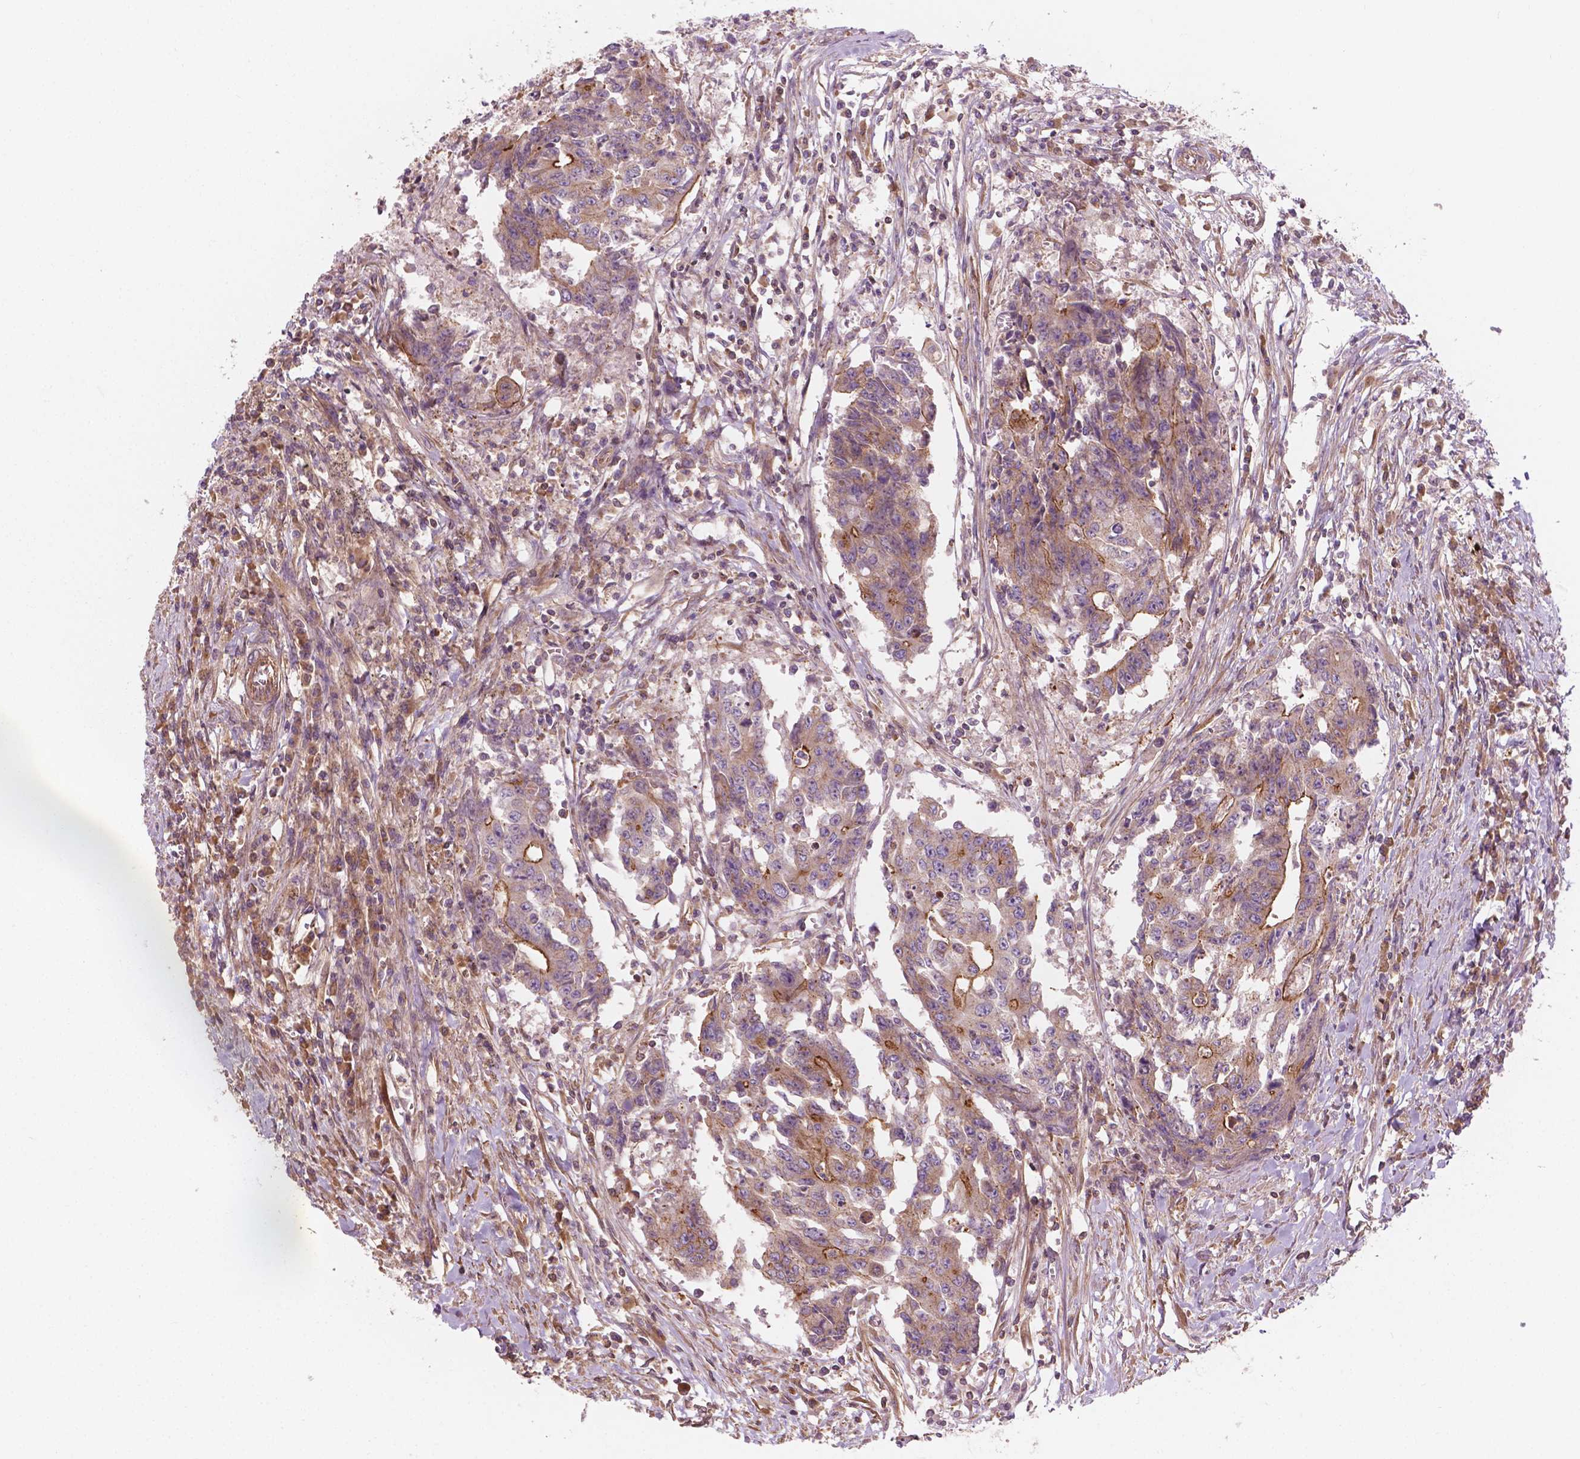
{"staining": {"intensity": "moderate", "quantity": "25%-75%", "location": "cytoplasmic/membranous"}, "tissue": "colorectal cancer", "cell_type": "Tumor cells", "image_type": "cancer", "snomed": [{"axis": "morphology", "description": "Adenocarcinoma, NOS"}, {"axis": "topography", "description": "Rectum"}], "caption": "Immunohistochemical staining of human adenocarcinoma (colorectal) reveals medium levels of moderate cytoplasmic/membranous staining in approximately 25%-75% of tumor cells.", "gene": "SURF4", "patient": {"sex": "male", "age": 54}}